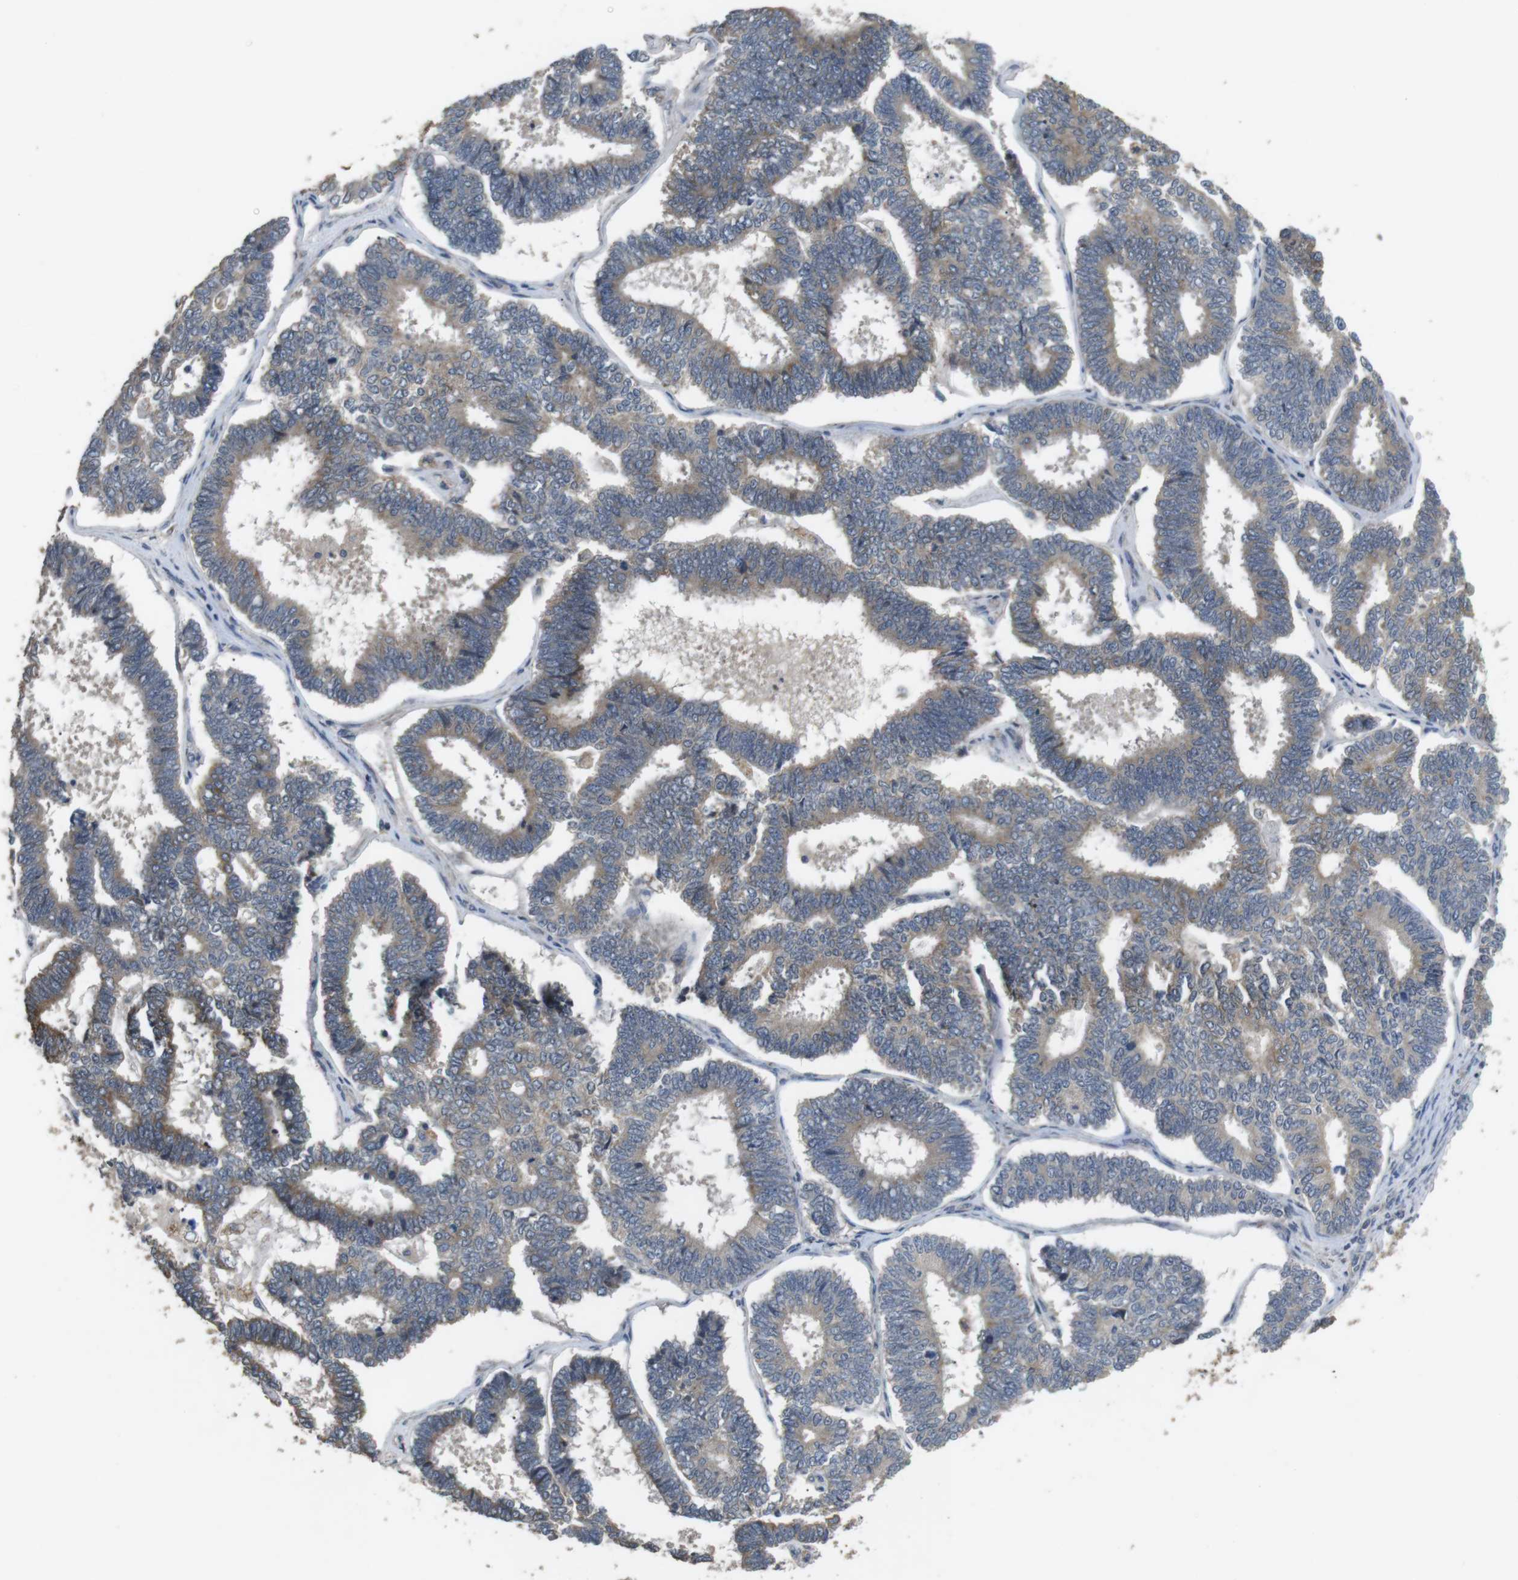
{"staining": {"intensity": "weak", "quantity": "25%-75%", "location": "cytoplasmic/membranous"}, "tissue": "endometrial cancer", "cell_type": "Tumor cells", "image_type": "cancer", "snomed": [{"axis": "morphology", "description": "Adenocarcinoma, NOS"}, {"axis": "topography", "description": "Endometrium"}], "caption": "An immunohistochemistry (IHC) image of tumor tissue is shown. Protein staining in brown labels weak cytoplasmic/membranous positivity in endometrial adenocarcinoma within tumor cells.", "gene": "ADGRL3", "patient": {"sex": "female", "age": 70}}